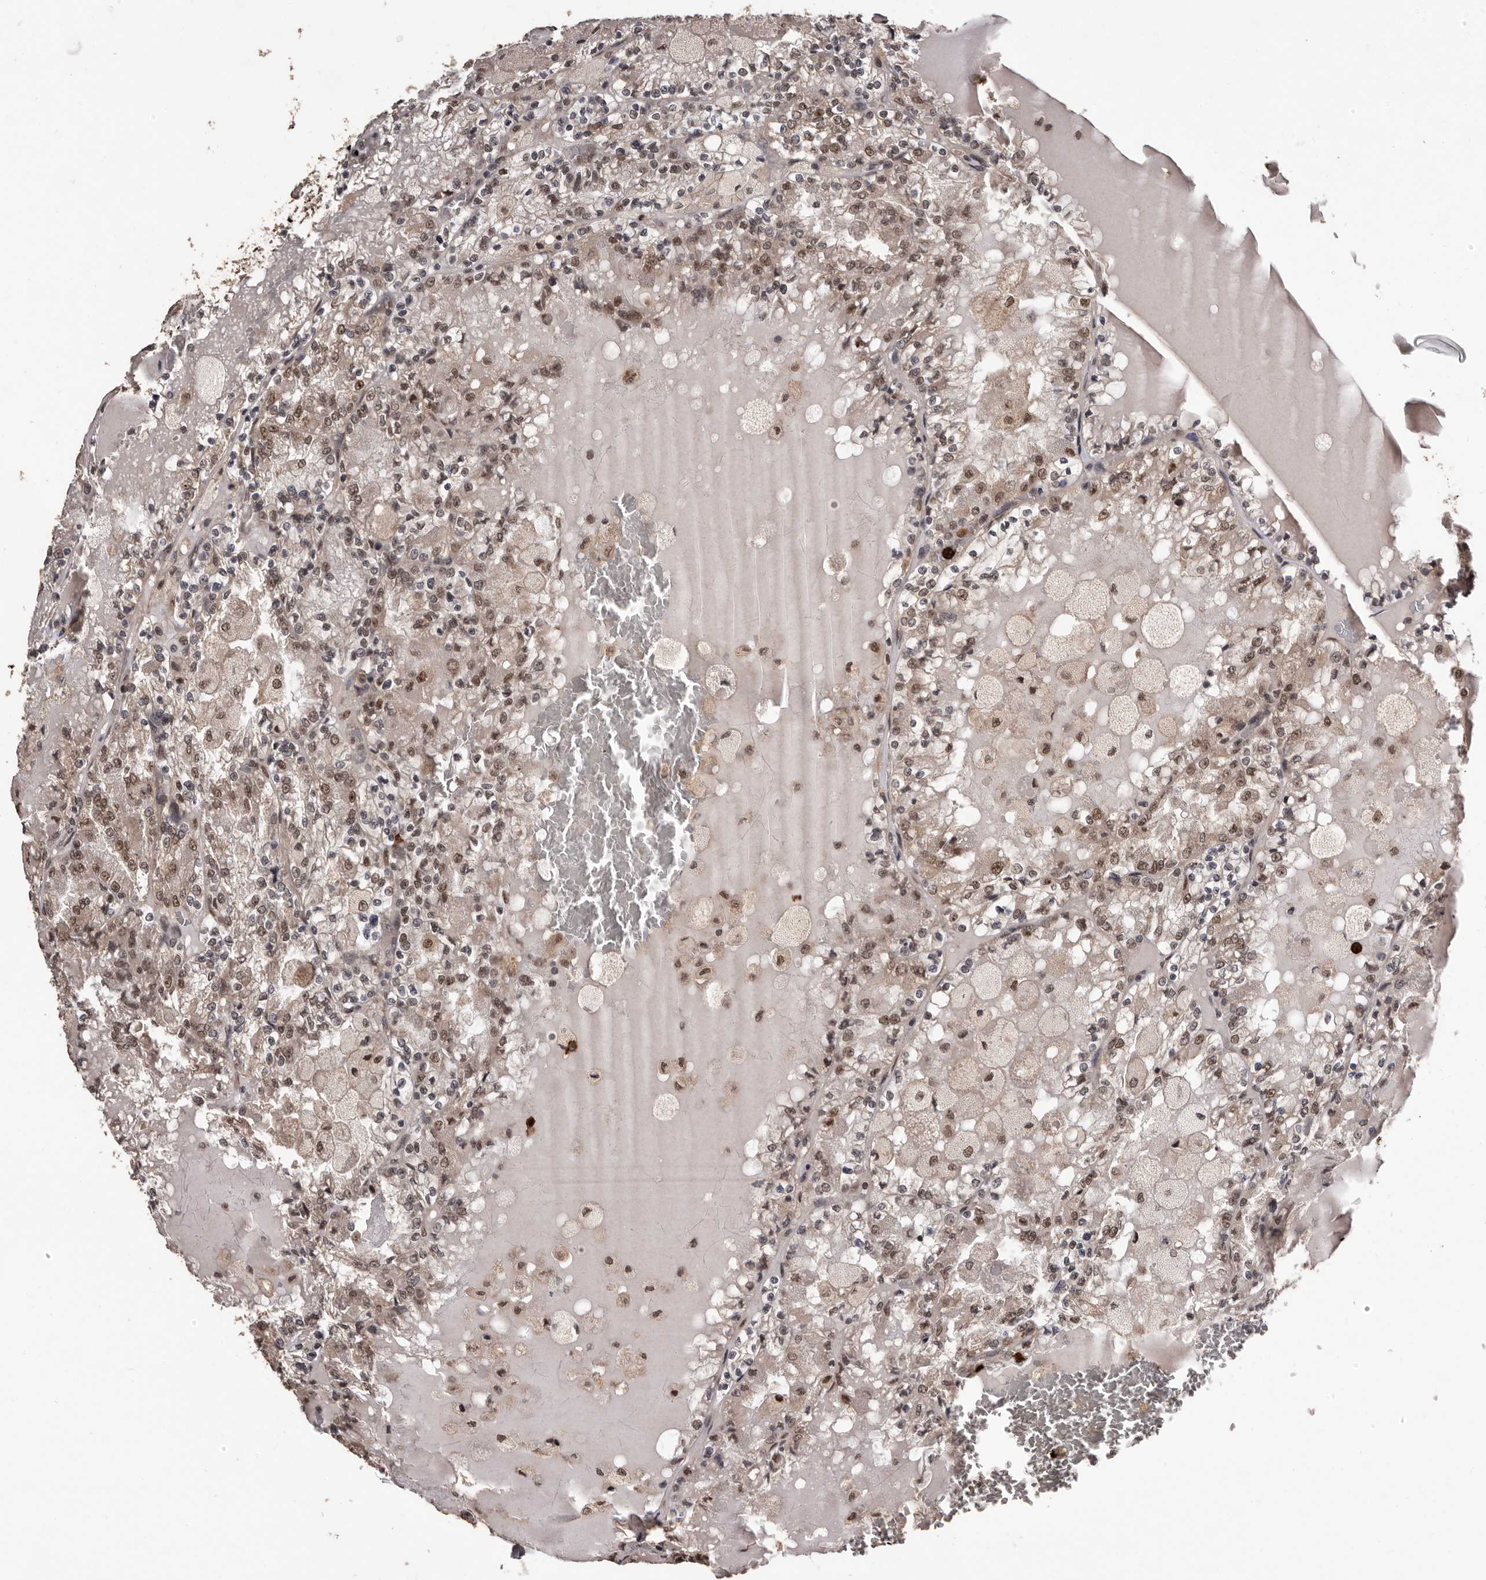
{"staining": {"intensity": "moderate", "quantity": "25%-75%", "location": "nuclear"}, "tissue": "renal cancer", "cell_type": "Tumor cells", "image_type": "cancer", "snomed": [{"axis": "morphology", "description": "Adenocarcinoma, NOS"}, {"axis": "topography", "description": "Kidney"}], "caption": "A medium amount of moderate nuclear positivity is identified in about 25%-75% of tumor cells in renal cancer tissue.", "gene": "VPS37A", "patient": {"sex": "female", "age": 56}}